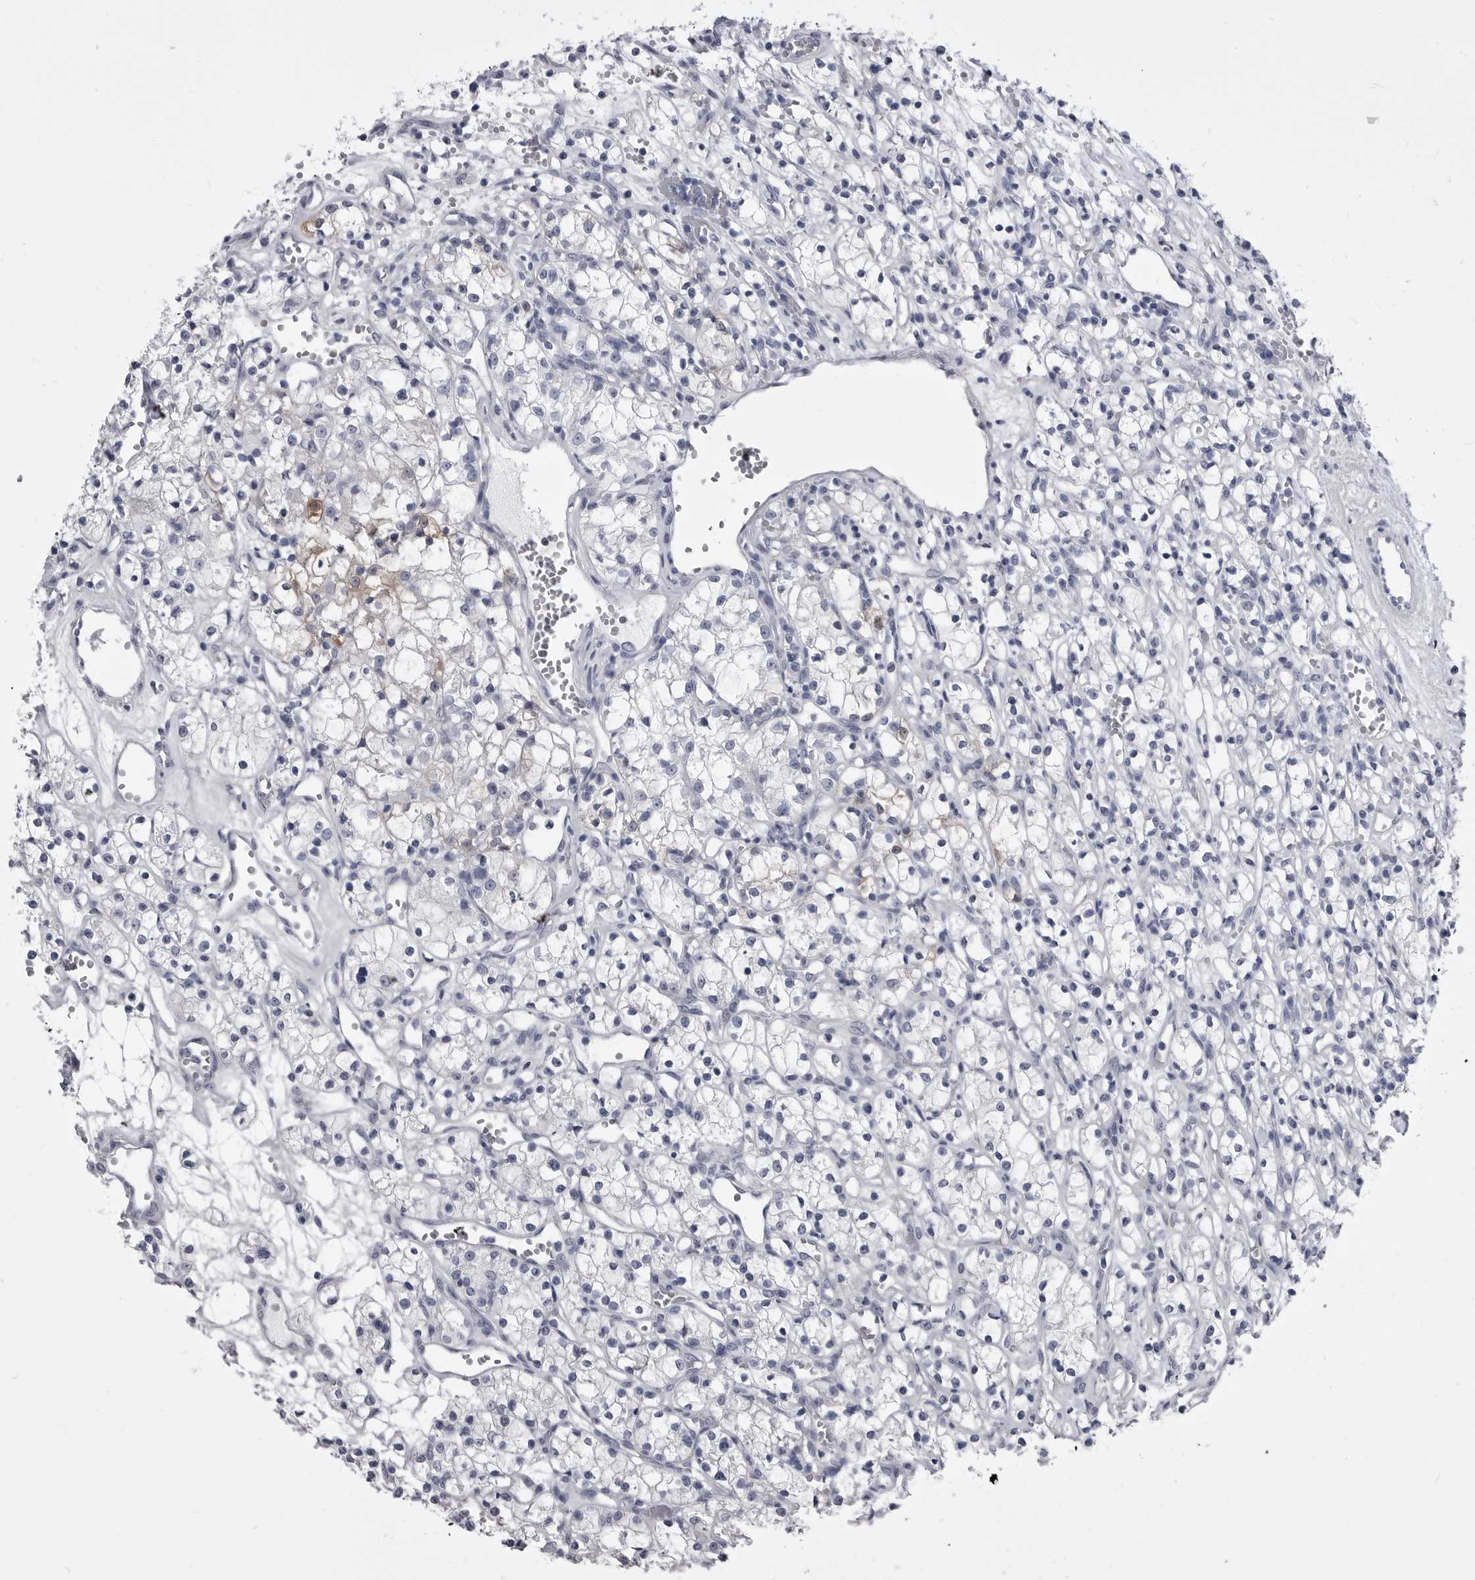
{"staining": {"intensity": "negative", "quantity": "none", "location": "none"}, "tissue": "renal cancer", "cell_type": "Tumor cells", "image_type": "cancer", "snomed": [{"axis": "morphology", "description": "Adenocarcinoma, NOS"}, {"axis": "topography", "description": "Kidney"}], "caption": "High power microscopy histopathology image of an IHC photomicrograph of renal cancer, revealing no significant positivity in tumor cells.", "gene": "ANK2", "patient": {"sex": "female", "age": 59}}